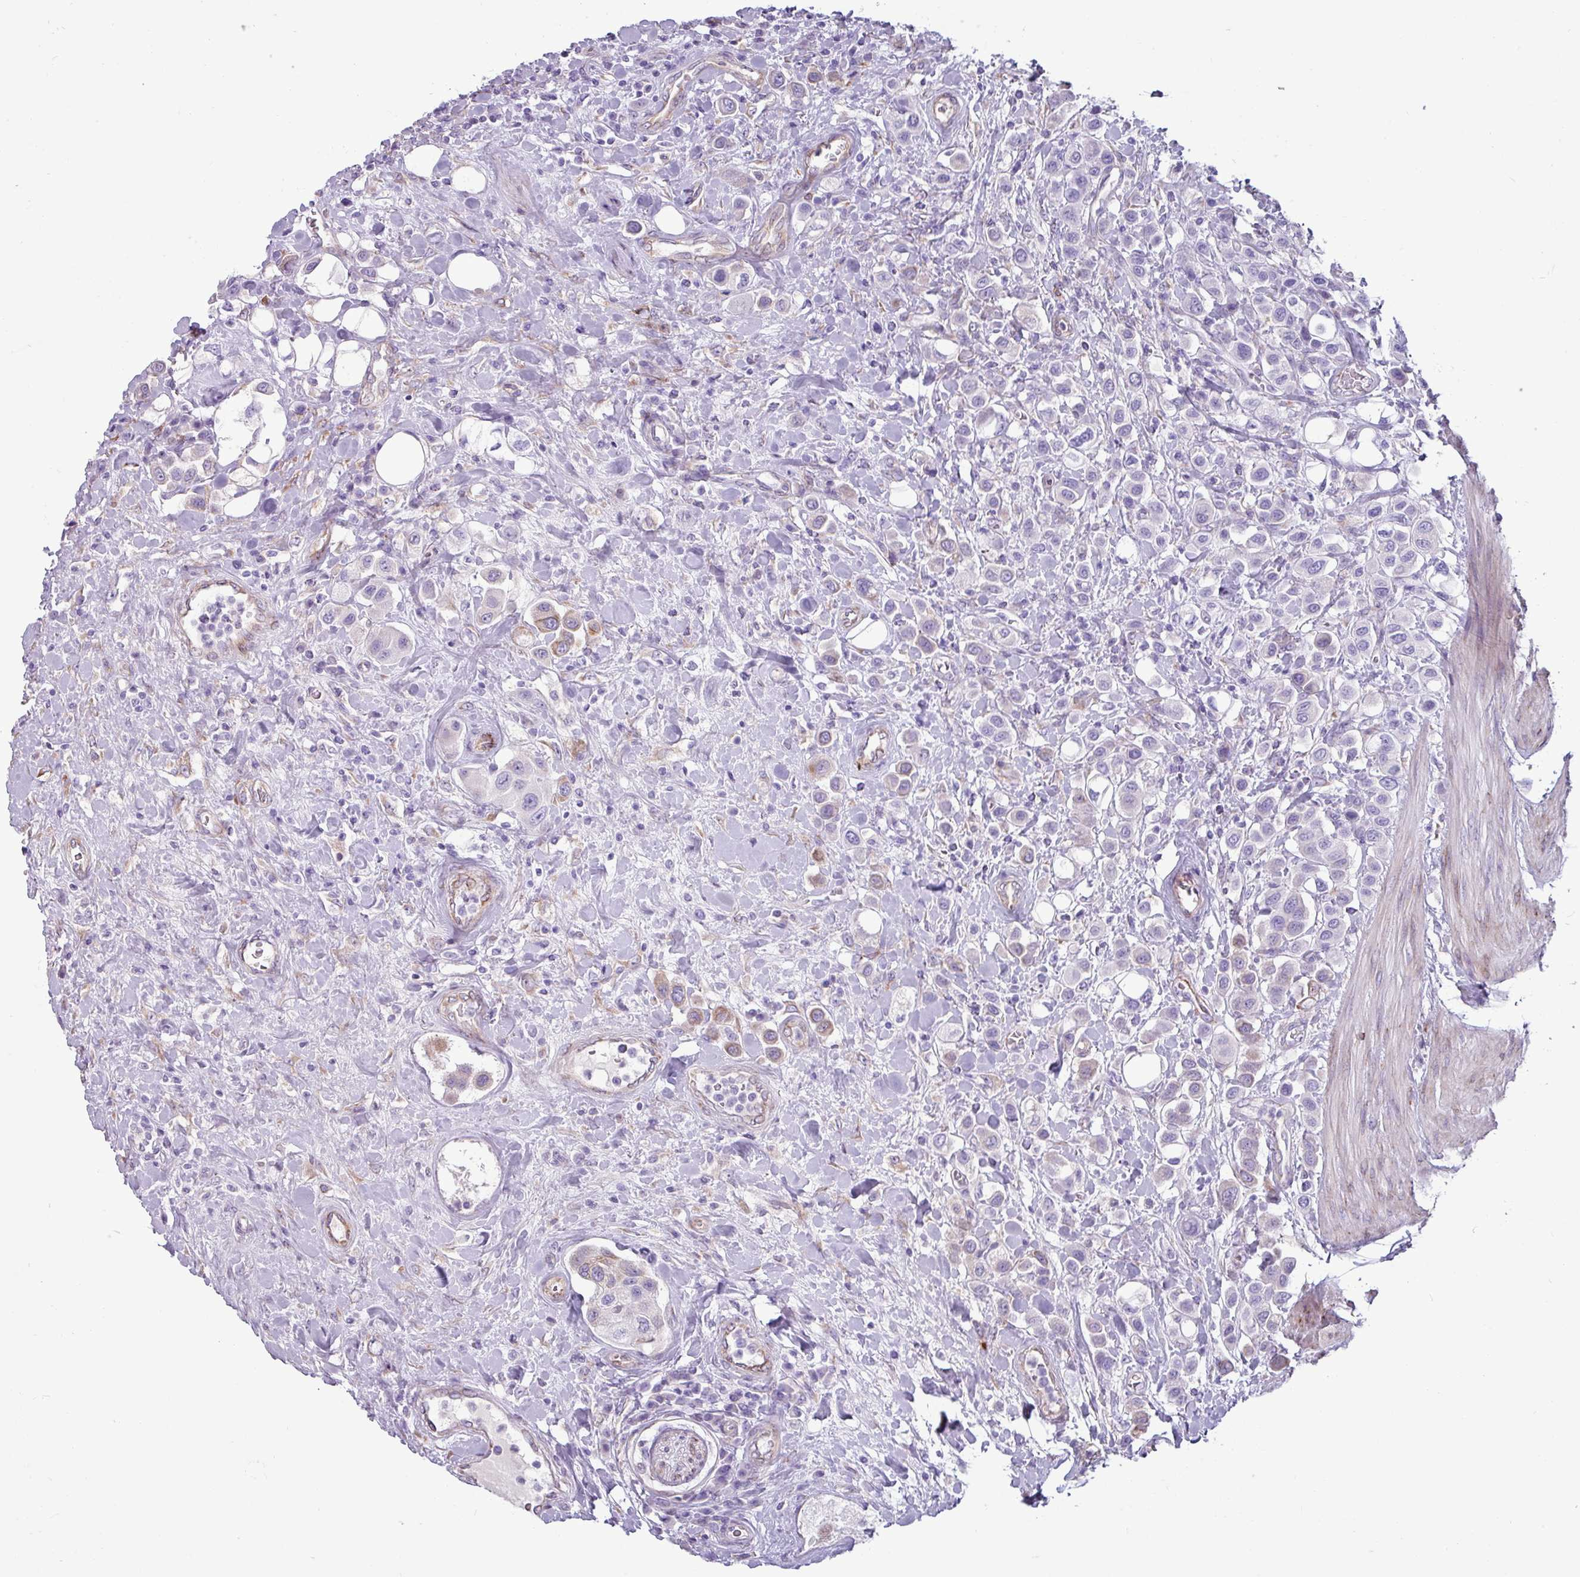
{"staining": {"intensity": "weak", "quantity": "<25%", "location": "cytoplasmic/membranous"}, "tissue": "urothelial cancer", "cell_type": "Tumor cells", "image_type": "cancer", "snomed": [{"axis": "morphology", "description": "Urothelial carcinoma, High grade"}, {"axis": "topography", "description": "Urinary bladder"}], "caption": "DAB (3,3'-diaminobenzidine) immunohistochemical staining of urothelial cancer shows no significant staining in tumor cells.", "gene": "PPP1R35", "patient": {"sex": "male", "age": 50}}